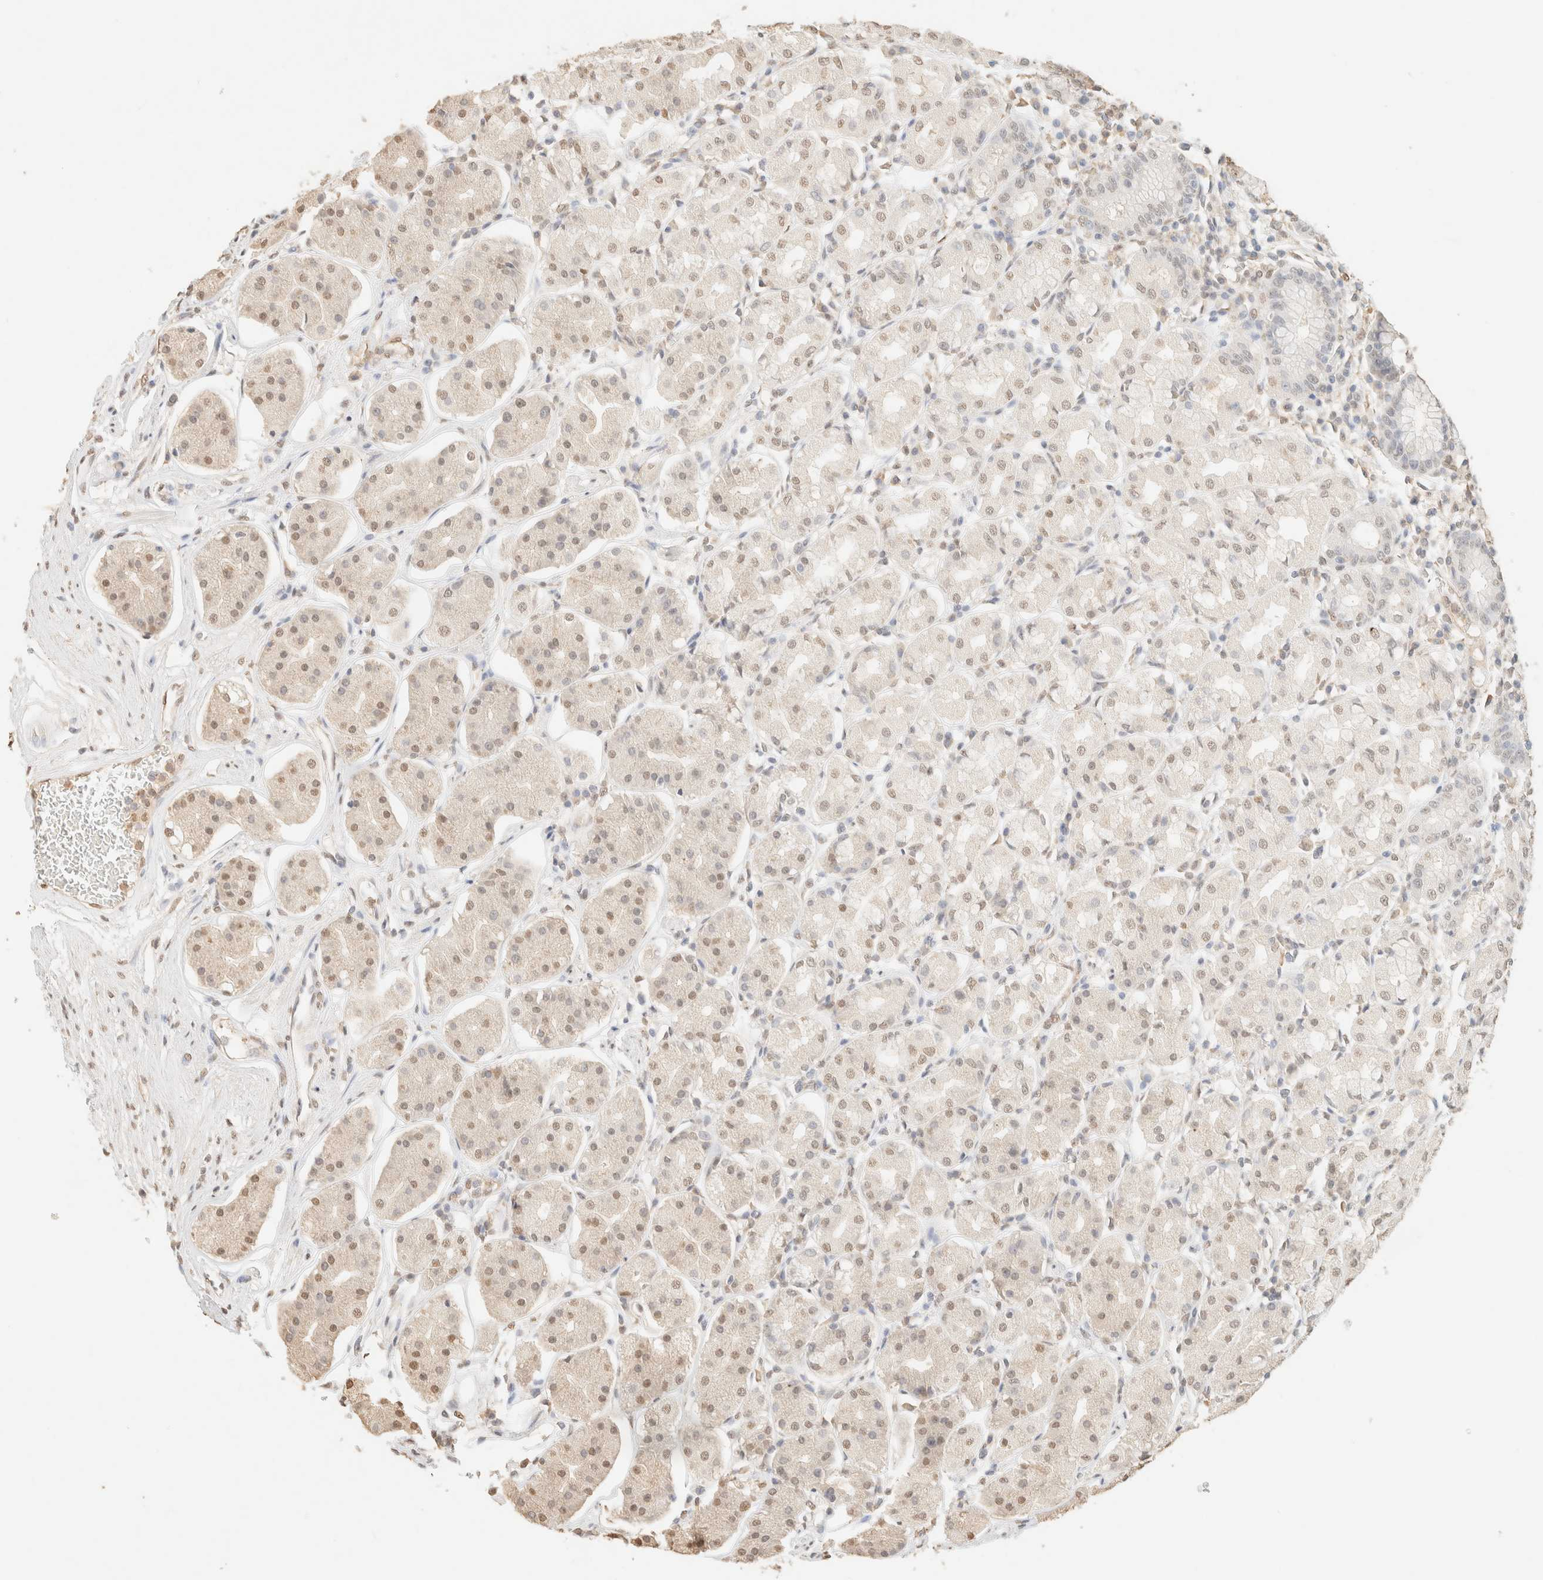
{"staining": {"intensity": "weak", "quantity": ">75%", "location": "nuclear"}, "tissue": "stomach", "cell_type": "Glandular cells", "image_type": "normal", "snomed": [{"axis": "morphology", "description": "Normal tissue, NOS"}, {"axis": "topography", "description": "Stomach"}, {"axis": "topography", "description": "Stomach, lower"}], "caption": "Weak nuclear positivity is identified in approximately >75% of glandular cells in normal stomach.", "gene": "S100A13", "patient": {"sex": "female", "age": 56}}